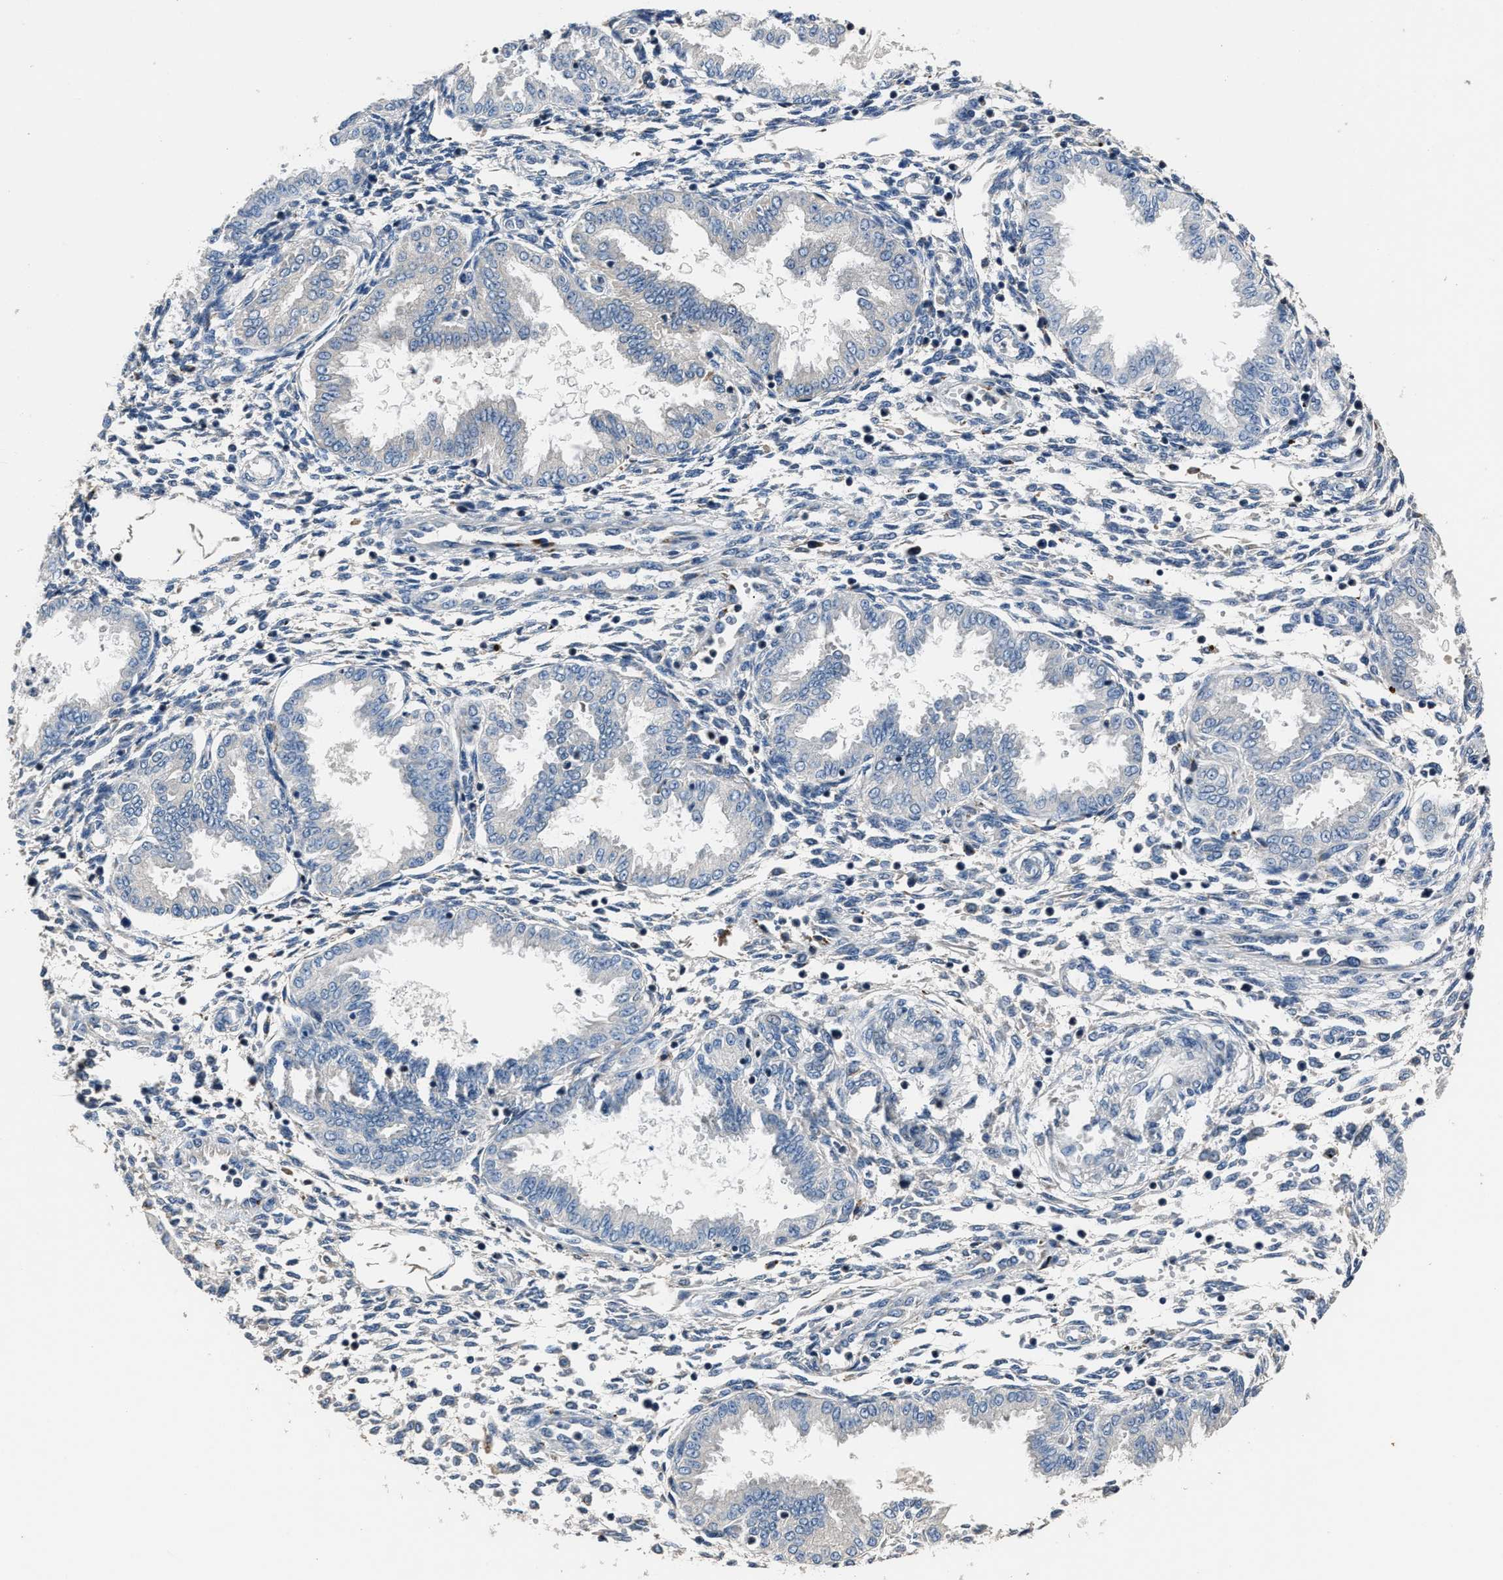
{"staining": {"intensity": "moderate", "quantity": "<25%", "location": "cytoplasmic/membranous"}, "tissue": "endometrium", "cell_type": "Cells in endometrial stroma", "image_type": "normal", "snomed": [{"axis": "morphology", "description": "Normal tissue, NOS"}, {"axis": "topography", "description": "Endometrium"}], "caption": "This image demonstrates normal endometrium stained with immunohistochemistry to label a protein in brown. The cytoplasmic/membranous of cells in endometrial stroma show moderate positivity for the protein. Nuclei are counter-stained blue.", "gene": "DNAJC24", "patient": {"sex": "female", "age": 33}}